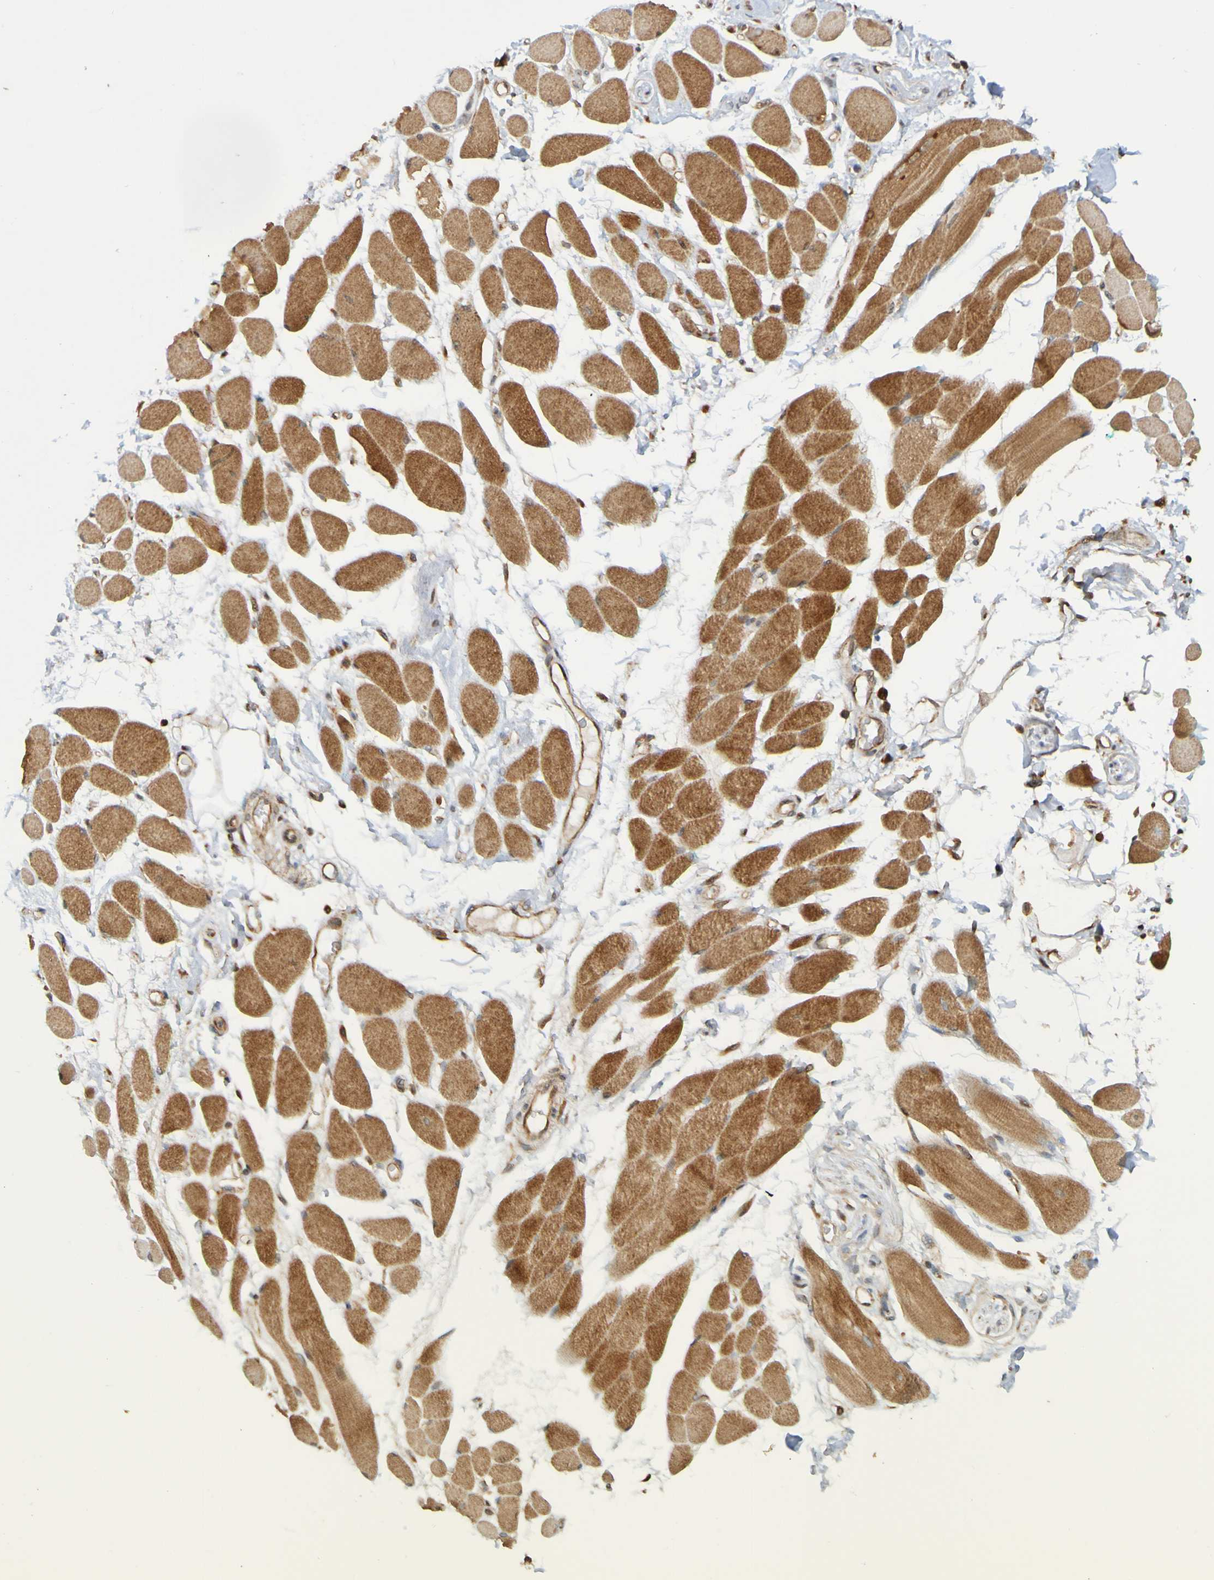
{"staining": {"intensity": "moderate", "quantity": ">75%", "location": "cytoplasmic/membranous"}, "tissue": "skeletal muscle", "cell_type": "Myocytes", "image_type": "normal", "snomed": [{"axis": "morphology", "description": "Normal tissue, NOS"}, {"axis": "topography", "description": "Skeletal muscle"}, {"axis": "topography", "description": "Peripheral nerve tissue"}], "caption": "A brown stain labels moderate cytoplasmic/membranous expression of a protein in myocytes of unremarkable skeletal muscle. (brown staining indicates protein expression, while blue staining denotes nuclei).", "gene": "TMBIM1", "patient": {"sex": "female", "age": 84}}